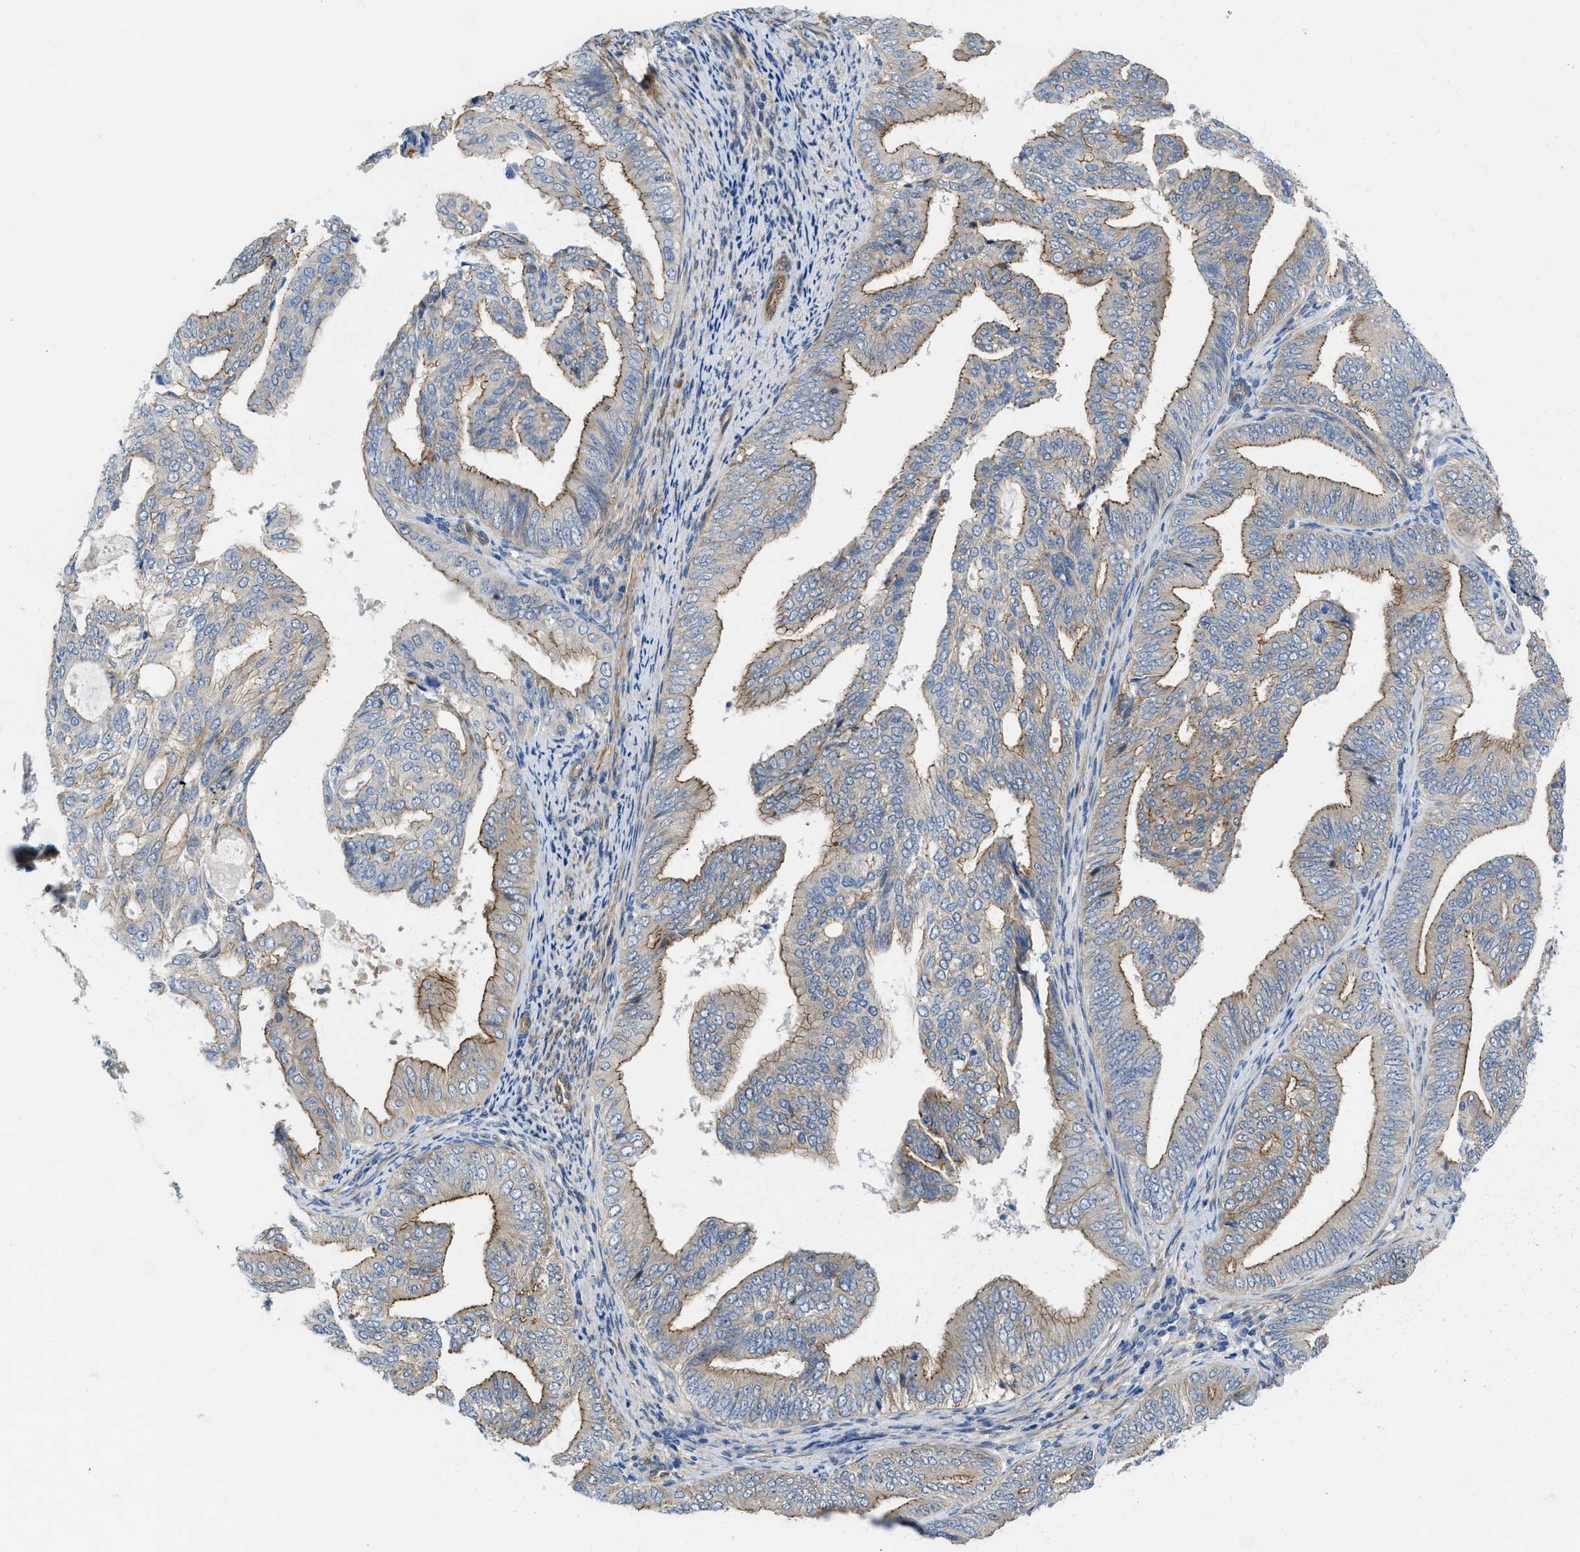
{"staining": {"intensity": "moderate", "quantity": ">75%", "location": "cytoplasmic/membranous"}, "tissue": "endometrial cancer", "cell_type": "Tumor cells", "image_type": "cancer", "snomed": [{"axis": "morphology", "description": "Adenocarcinoma, NOS"}, {"axis": "topography", "description": "Endometrium"}], "caption": "Immunohistochemical staining of adenocarcinoma (endometrial) demonstrates moderate cytoplasmic/membranous protein positivity in about >75% of tumor cells.", "gene": "PDLIM5", "patient": {"sex": "female", "age": 58}}